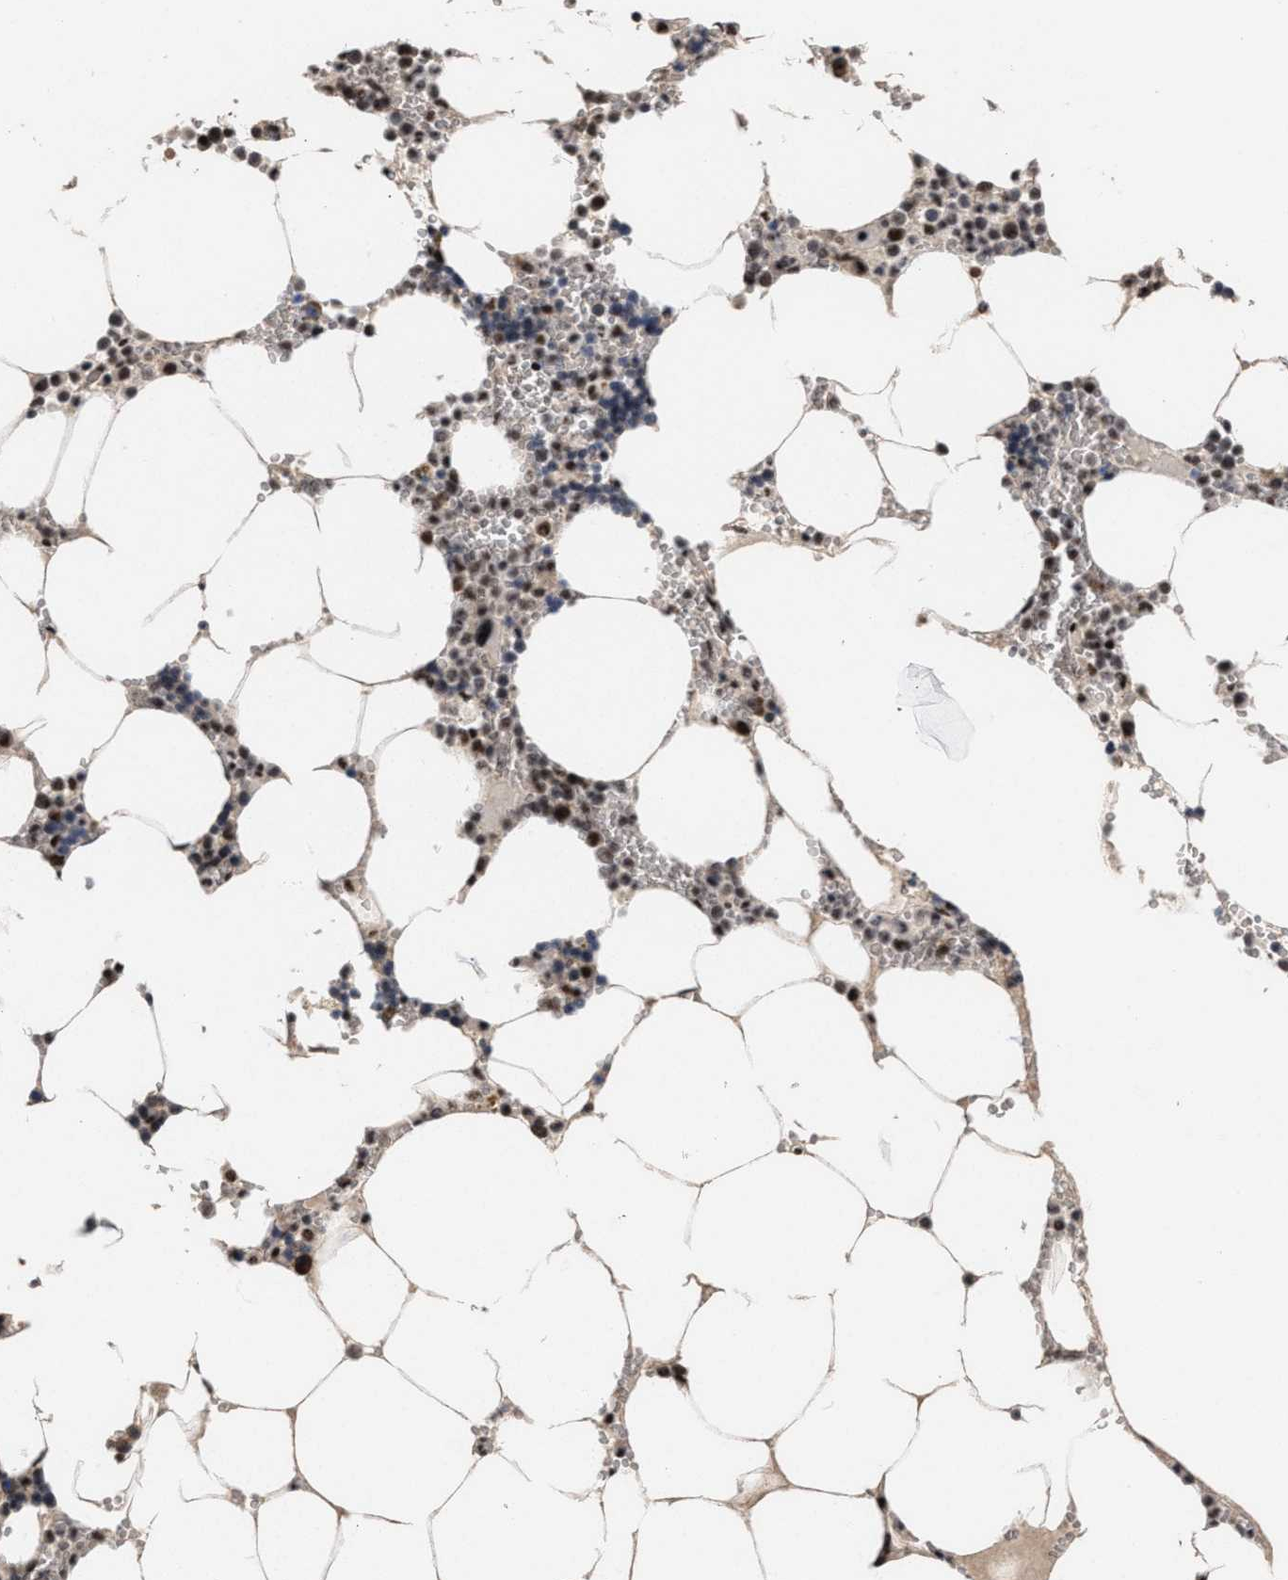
{"staining": {"intensity": "strong", "quantity": "25%-75%", "location": "nuclear"}, "tissue": "bone marrow", "cell_type": "Hematopoietic cells", "image_type": "normal", "snomed": [{"axis": "morphology", "description": "Normal tissue, NOS"}, {"axis": "topography", "description": "Bone marrow"}], "caption": "Benign bone marrow was stained to show a protein in brown. There is high levels of strong nuclear positivity in approximately 25%-75% of hematopoietic cells.", "gene": "EIF4A3", "patient": {"sex": "male", "age": 70}}